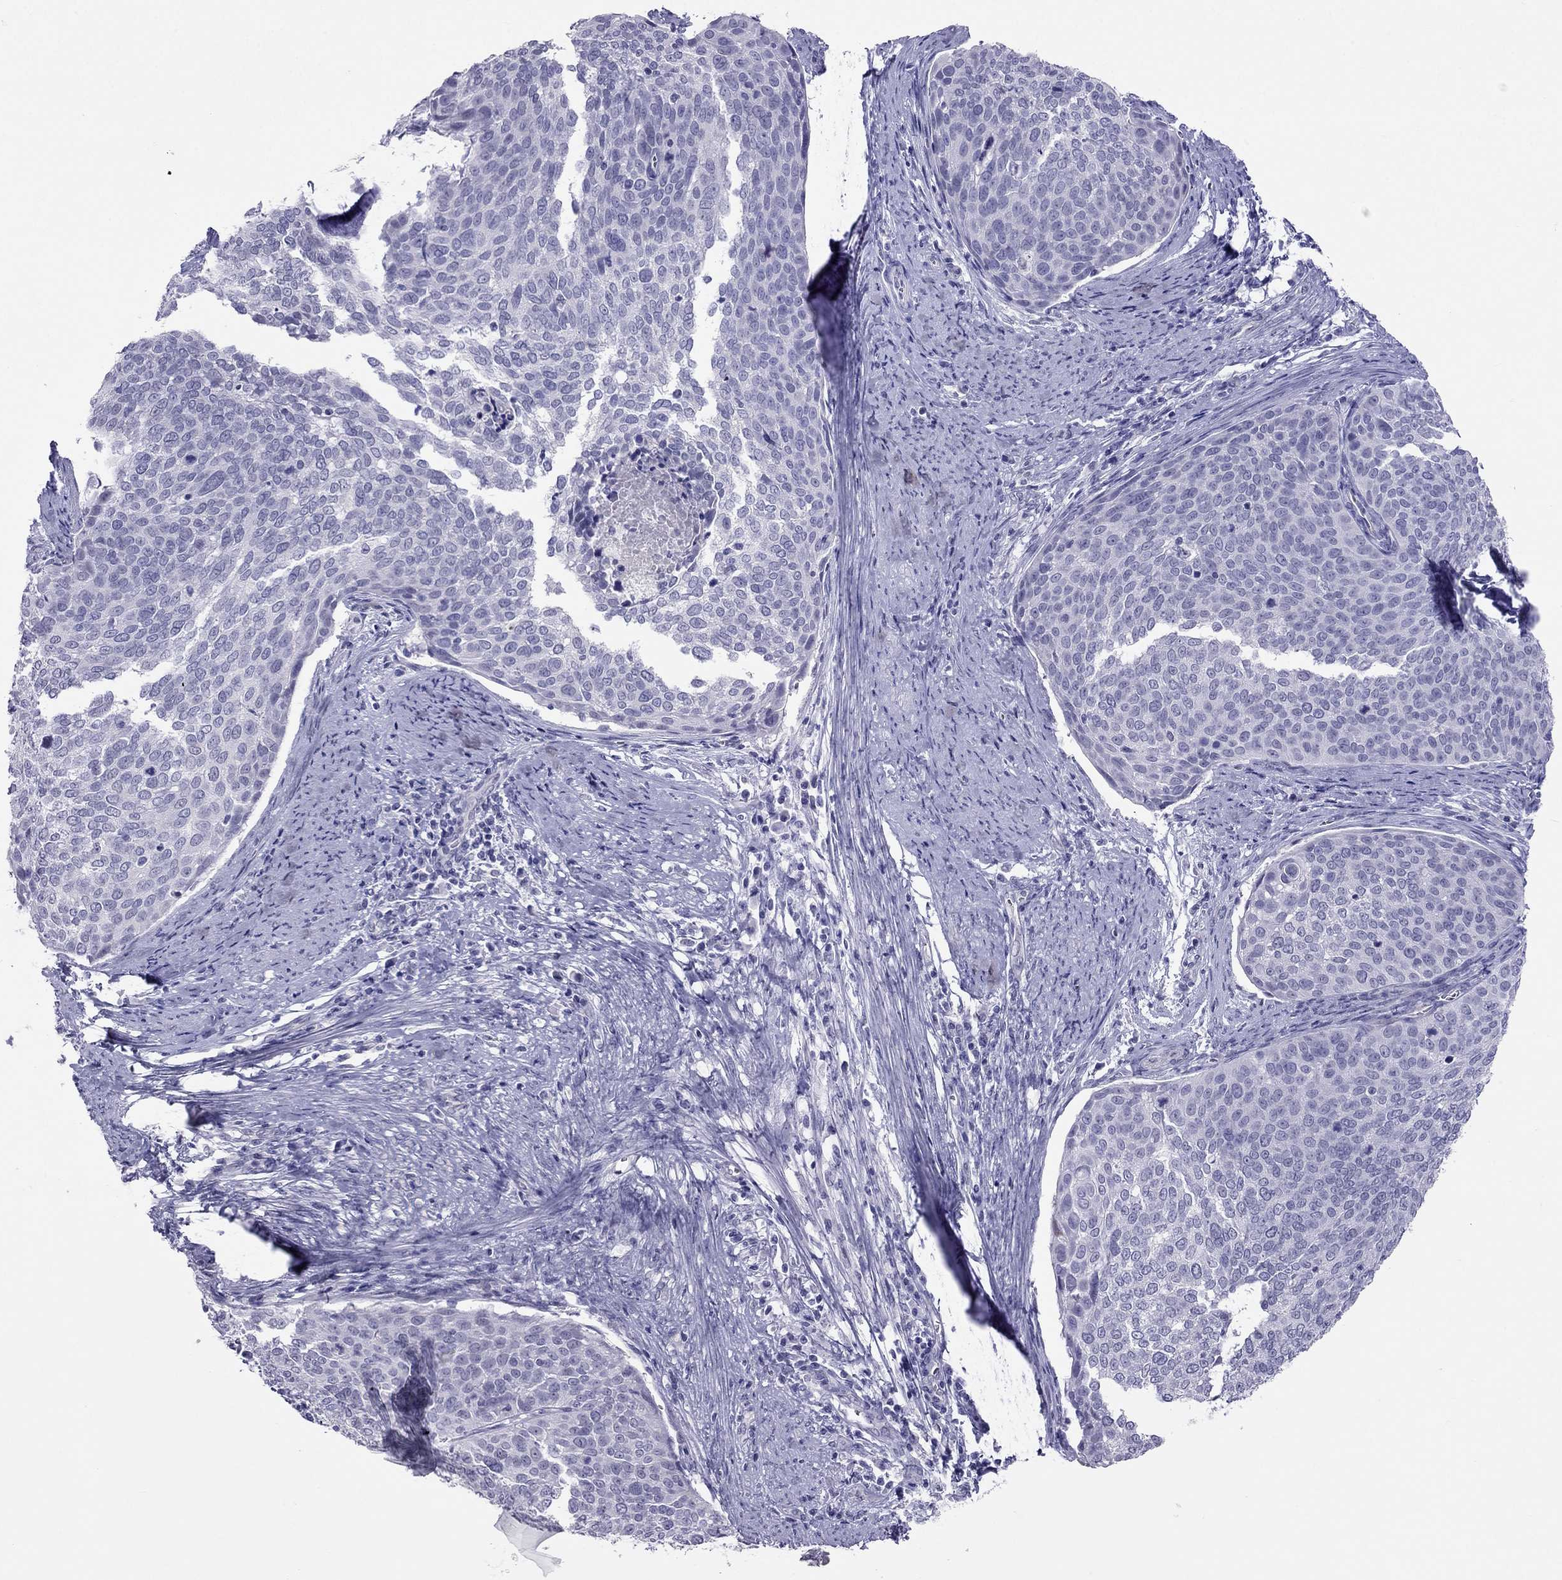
{"staining": {"intensity": "negative", "quantity": "none", "location": "none"}, "tissue": "cervical cancer", "cell_type": "Tumor cells", "image_type": "cancer", "snomed": [{"axis": "morphology", "description": "Squamous cell carcinoma, NOS"}, {"axis": "topography", "description": "Cervix"}], "caption": "The photomicrograph exhibits no significant positivity in tumor cells of squamous cell carcinoma (cervical).", "gene": "CROCC2", "patient": {"sex": "female", "age": 39}}